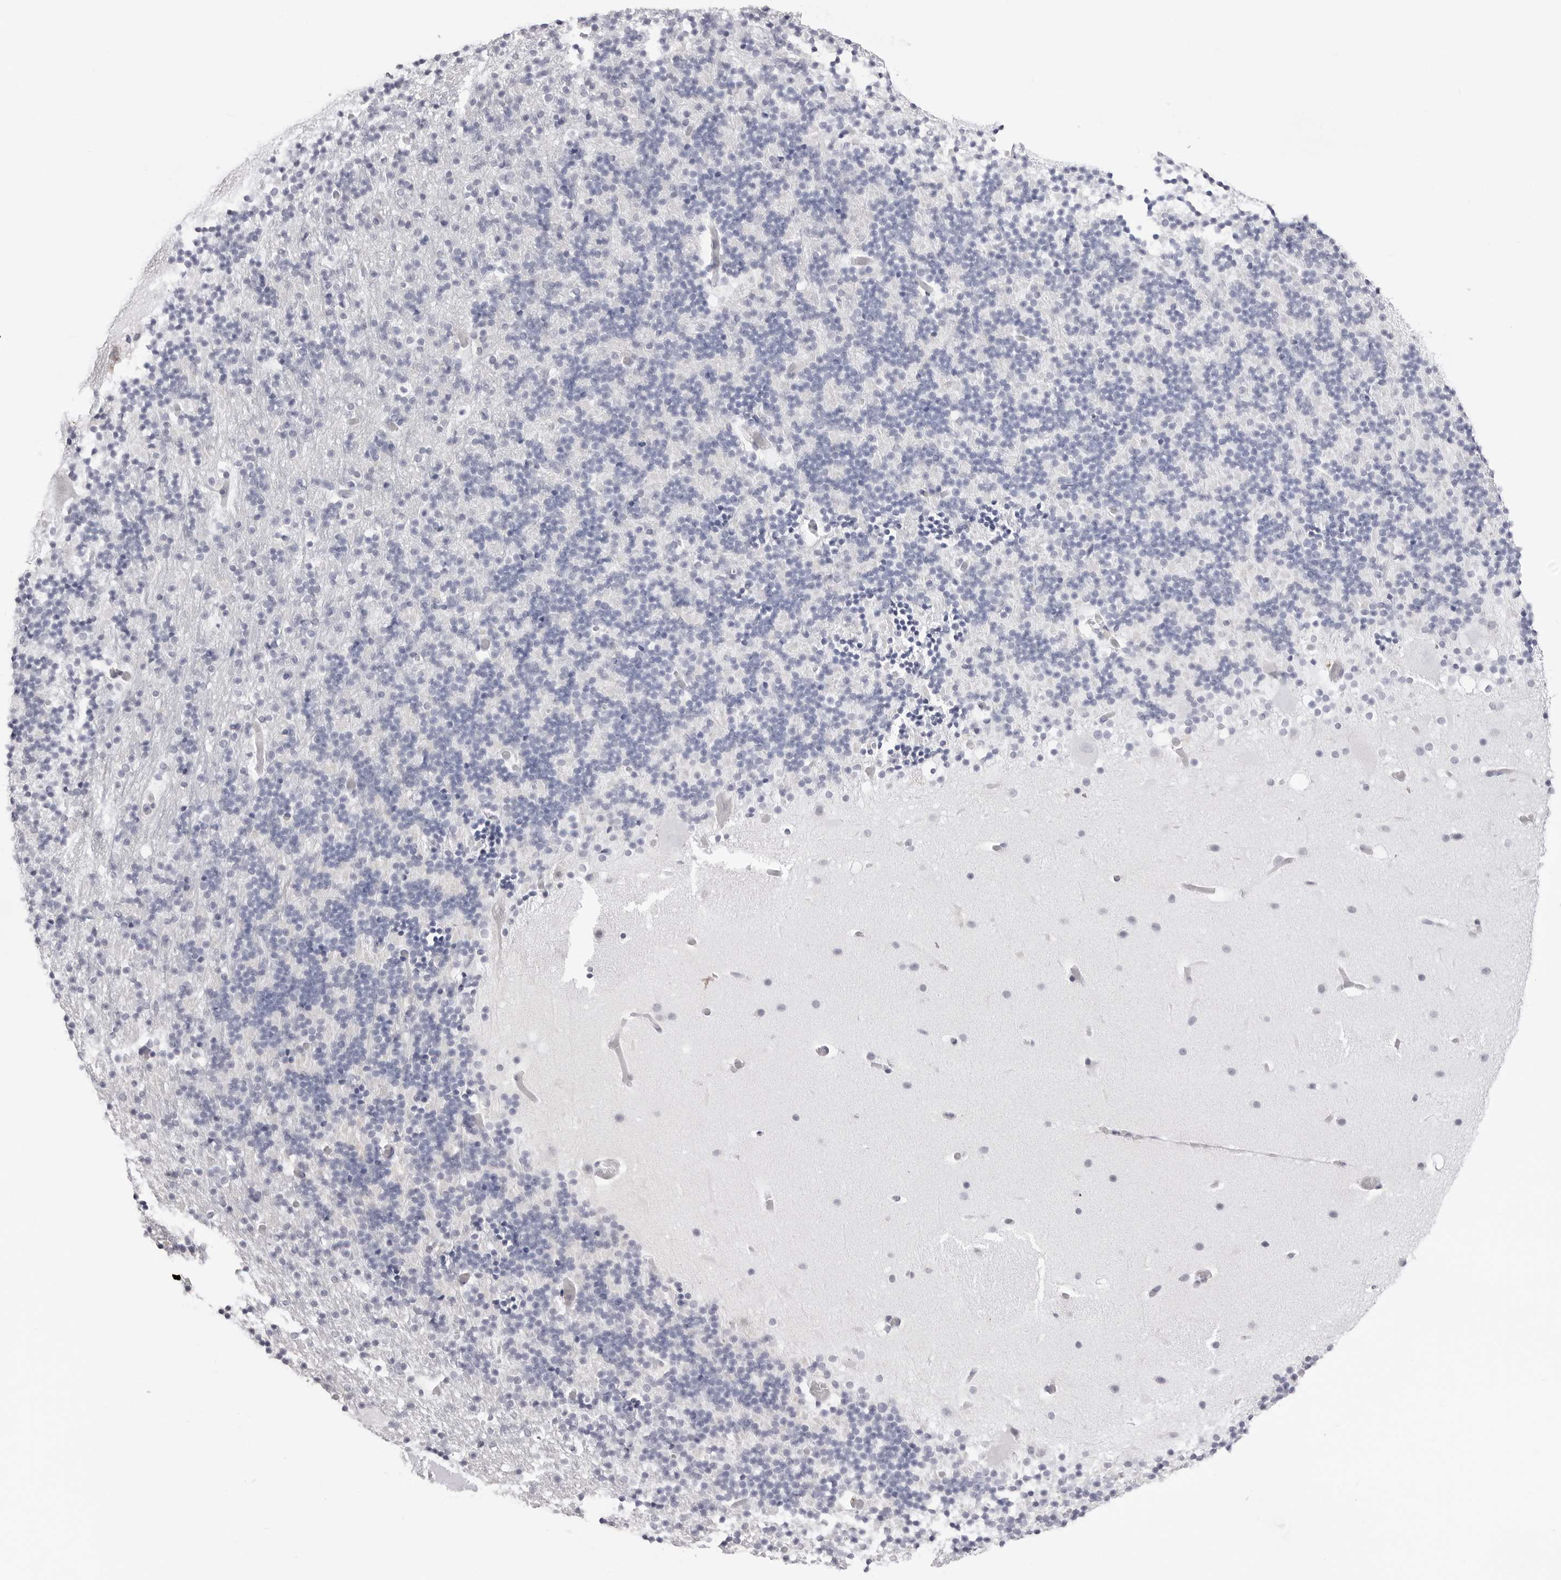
{"staining": {"intensity": "negative", "quantity": "none", "location": "none"}, "tissue": "cerebellum", "cell_type": "Cells in granular layer", "image_type": "normal", "snomed": [{"axis": "morphology", "description": "Normal tissue, NOS"}, {"axis": "topography", "description": "Cerebellum"}], "caption": "This photomicrograph is of benign cerebellum stained with immunohistochemistry to label a protein in brown with the nuclei are counter-stained blue. There is no positivity in cells in granular layer.", "gene": "TSSK1B", "patient": {"sex": "male", "age": 57}}